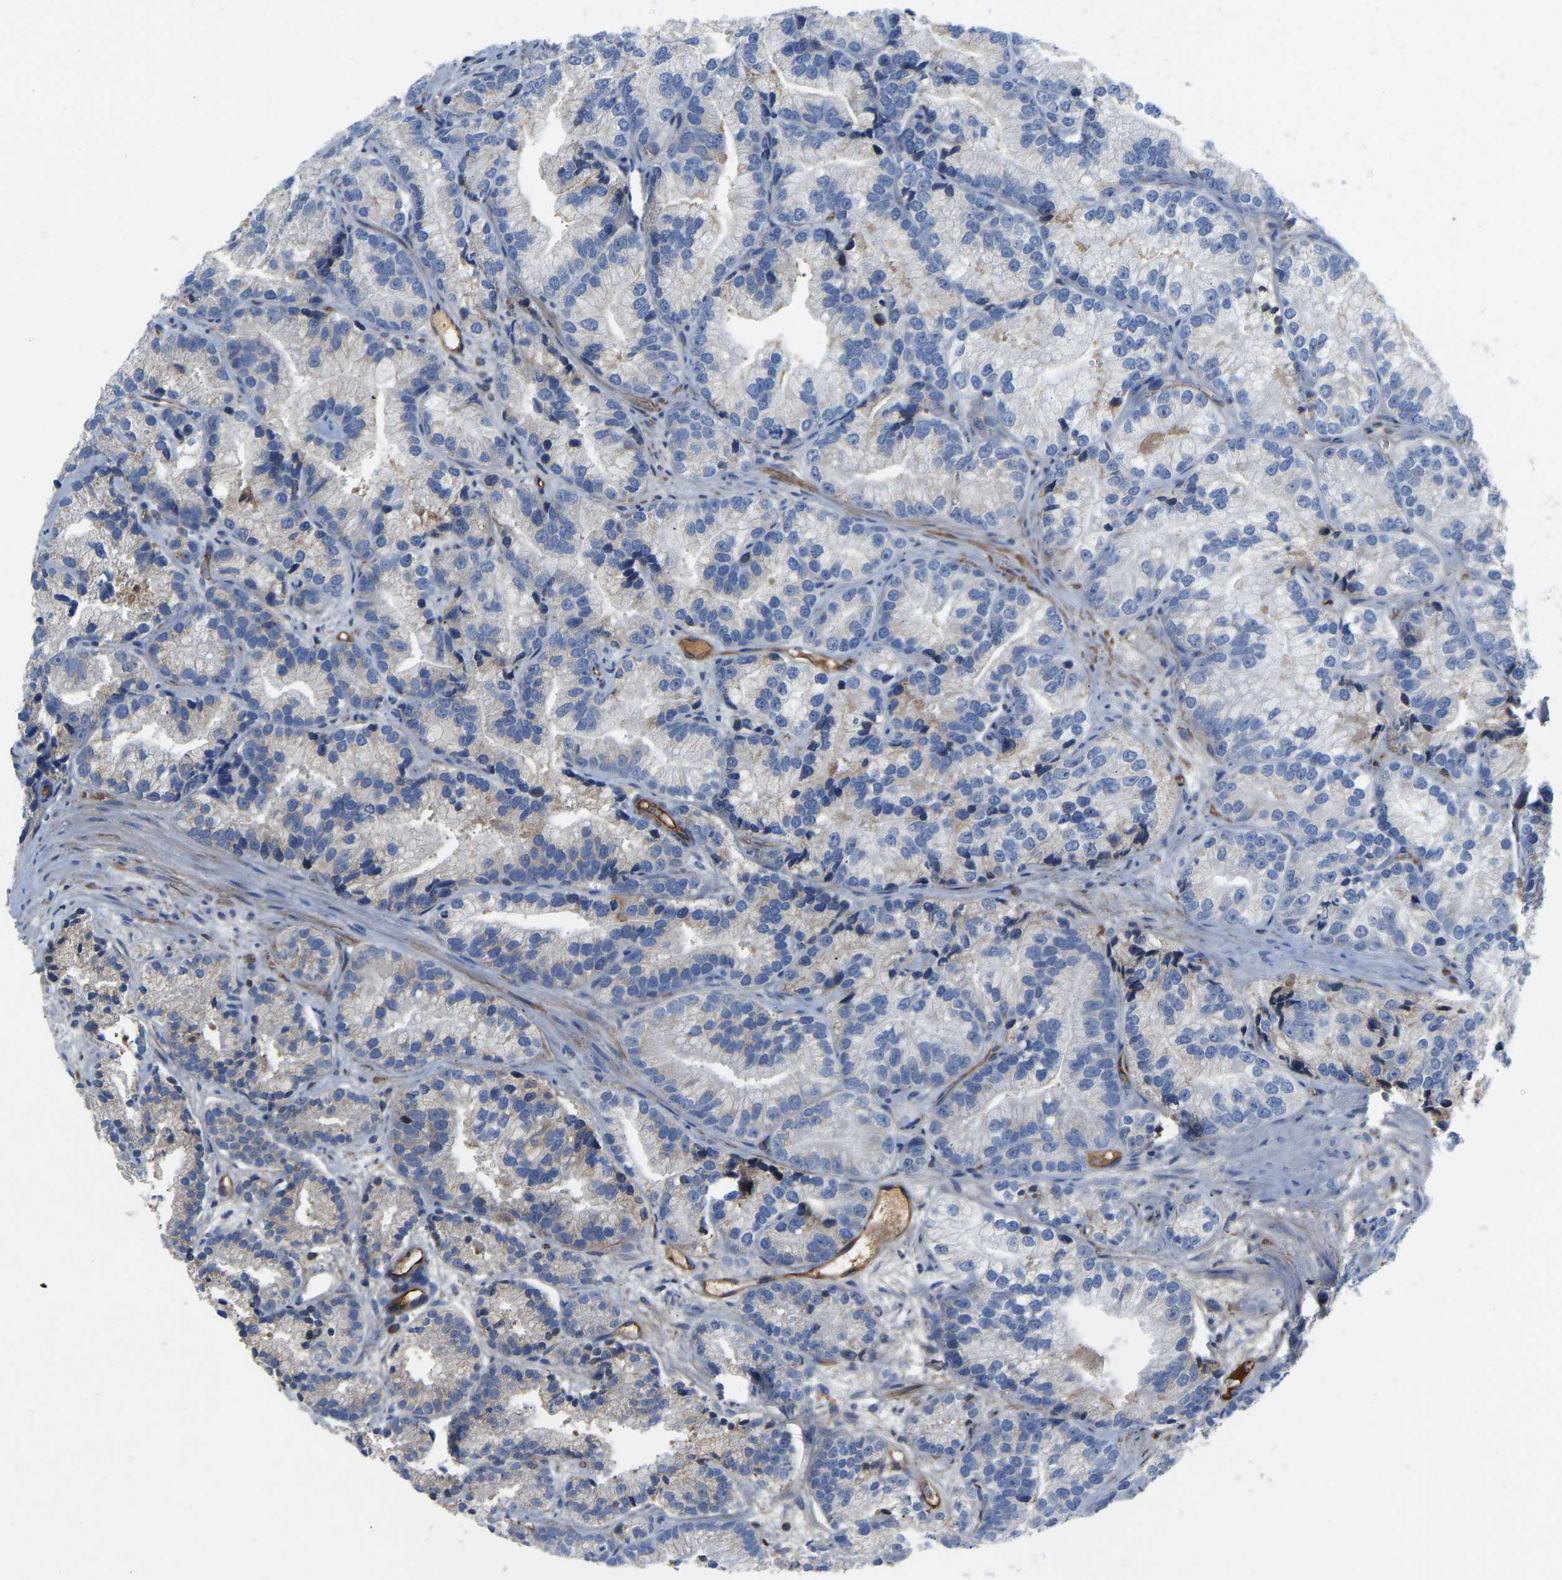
{"staining": {"intensity": "negative", "quantity": "none", "location": "none"}, "tissue": "prostate cancer", "cell_type": "Tumor cells", "image_type": "cancer", "snomed": [{"axis": "morphology", "description": "Adenocarcinoma, Low grade"}, {"axis": "topography", "description": "Prostate"}], "caption": "Prostate cancer (adenocarcinoma (low-grade)) stained for a protein using IHC displays no positivity tumor cells.", "gene": "HSPG2", "patient": {"sex": "male", "age": 89}}